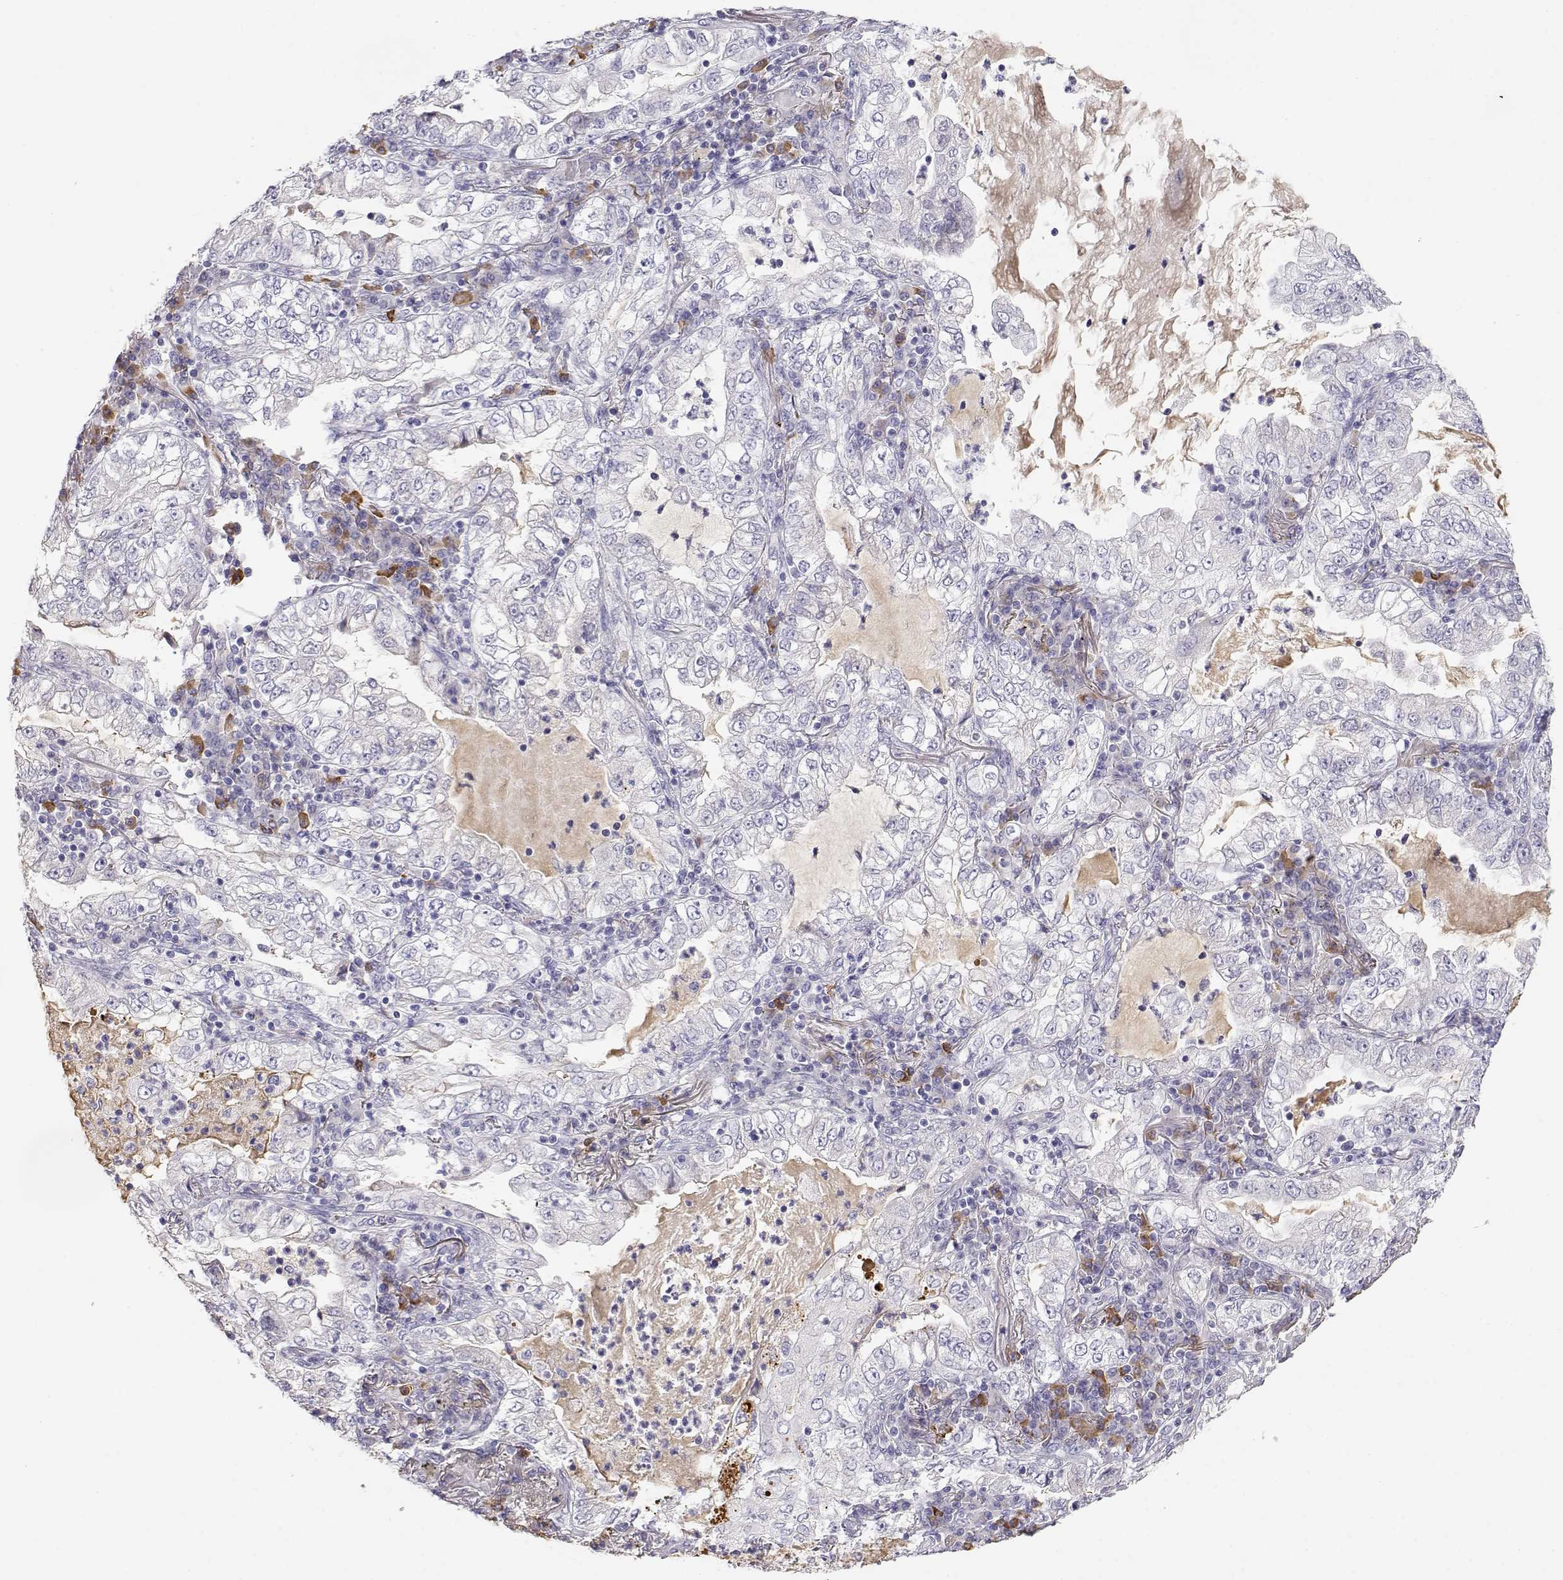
{"staining": {"intensity": "negative", "quantity": "none", "location": "none"}, "tissue": "lung cancer", "cell_type": "Tumor cells", "image_type": "cancer", "snomed": [{"axis": "morphology", "description": "Adenocarcinoma, NOS"}, {"axis": "topography", "description": "Lung"}], "caption": "This is an IHC image of lung adenocarcinoma. There is no staining in tumor cells.", "gene": "CDHR1", "patient": {"sex": "female", "age": 73}}